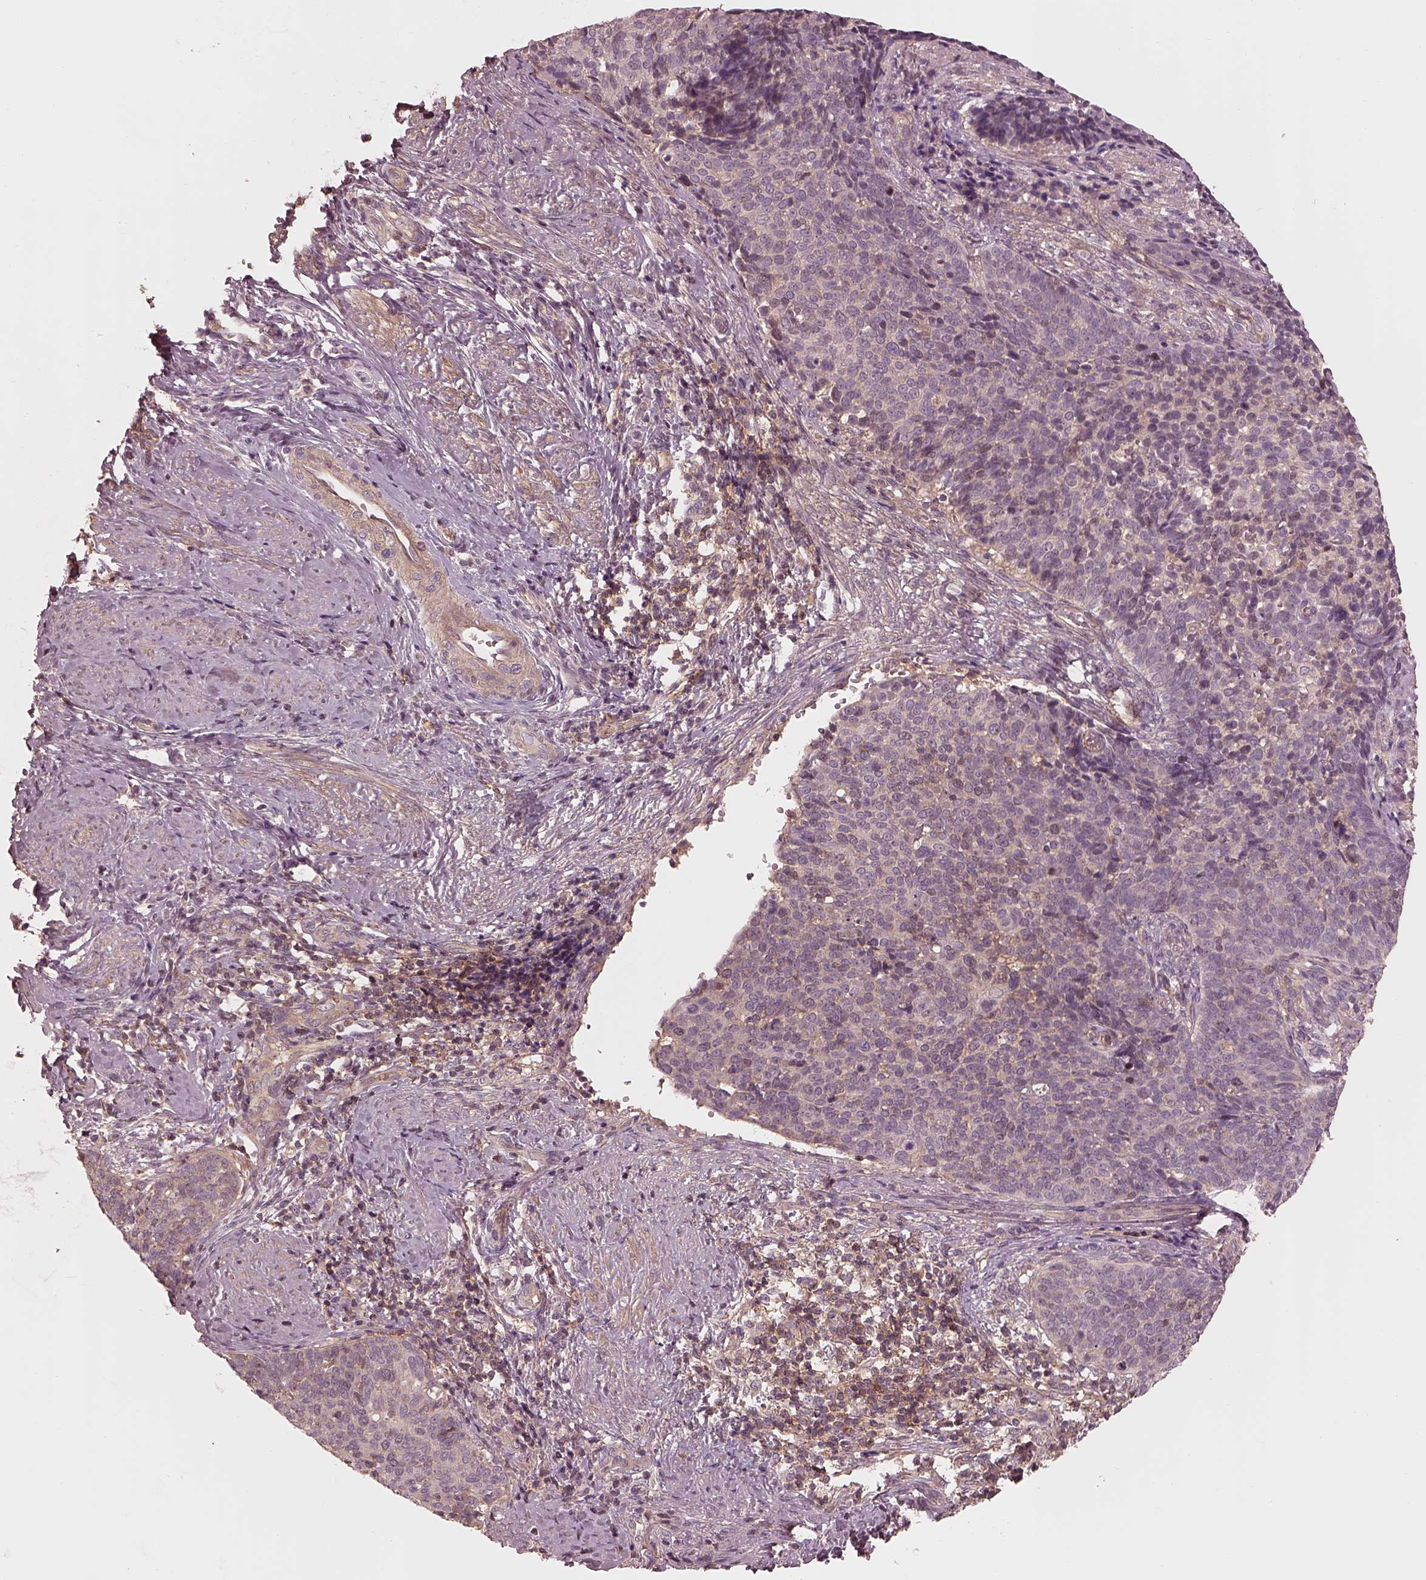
{"staining": {"intensity": "negative", "quantity": "none", "location": "none"}, "tissue": "cervical cancer", "cell_type": "Tumor cells", "image_type": "cancer", "snomed": [{"axis": "morphology", "description": "Squamous cell carcinoma, NOS"}, {"axis": "topography", "description": "Cervix"}], "caption": "Immunohistochemistry (IHC) photomicrograph of human cervical squamous cell carcinoma stained for a protein (brown), which displays no expression in tumor cells. (IHC, brightfield microscopy, high magnification).", "gene": "FAM107B", "patient": {"sex": "female", "age": 39}}